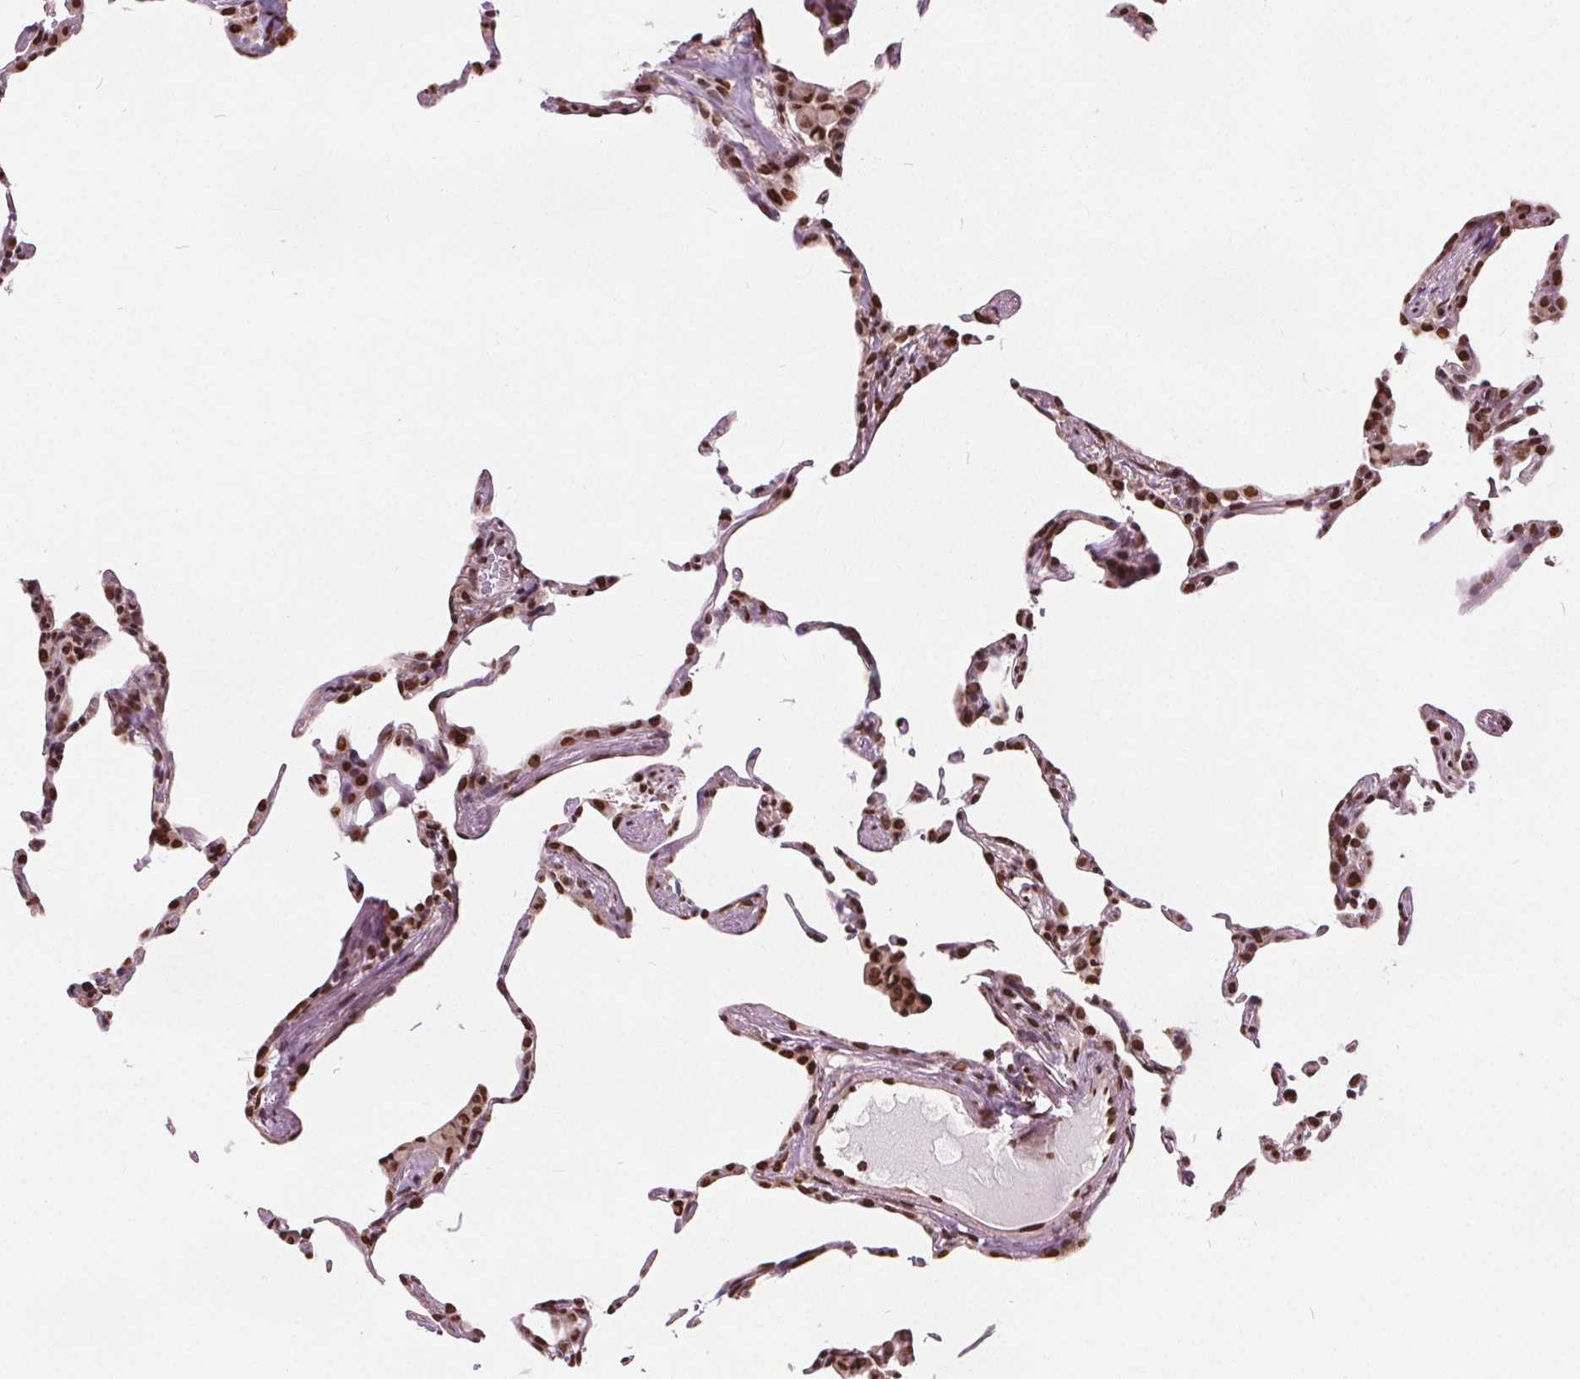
{"staining": {"intensity": "strong", "quantity": "25%-75%", "location": "nuclear"}, "tissue": "lung", "cell_type": "Alveolar cells", "image_type": "normal", "snomed": [{"axis": "morphology", "description": "Normal tissue, NOS"}, {"axis": "topography", "description": "Lung"}], "caption": "High-magnification brightfield microscopy of normal lung stained with DAB (brown) and counterstained with hematoxylin (blue). alveolar cells exhibit strong nuclear expression is appreciated in approximately25%-75% of cells. The protein is stained brown, and the nuclei are stained in blue (DAB (3,3'-diaminobenzidine) IHC with brightfield microscopy, high magnification).", "gene": "ISLR2", "patient": {"sex": "female", "age": 57}}